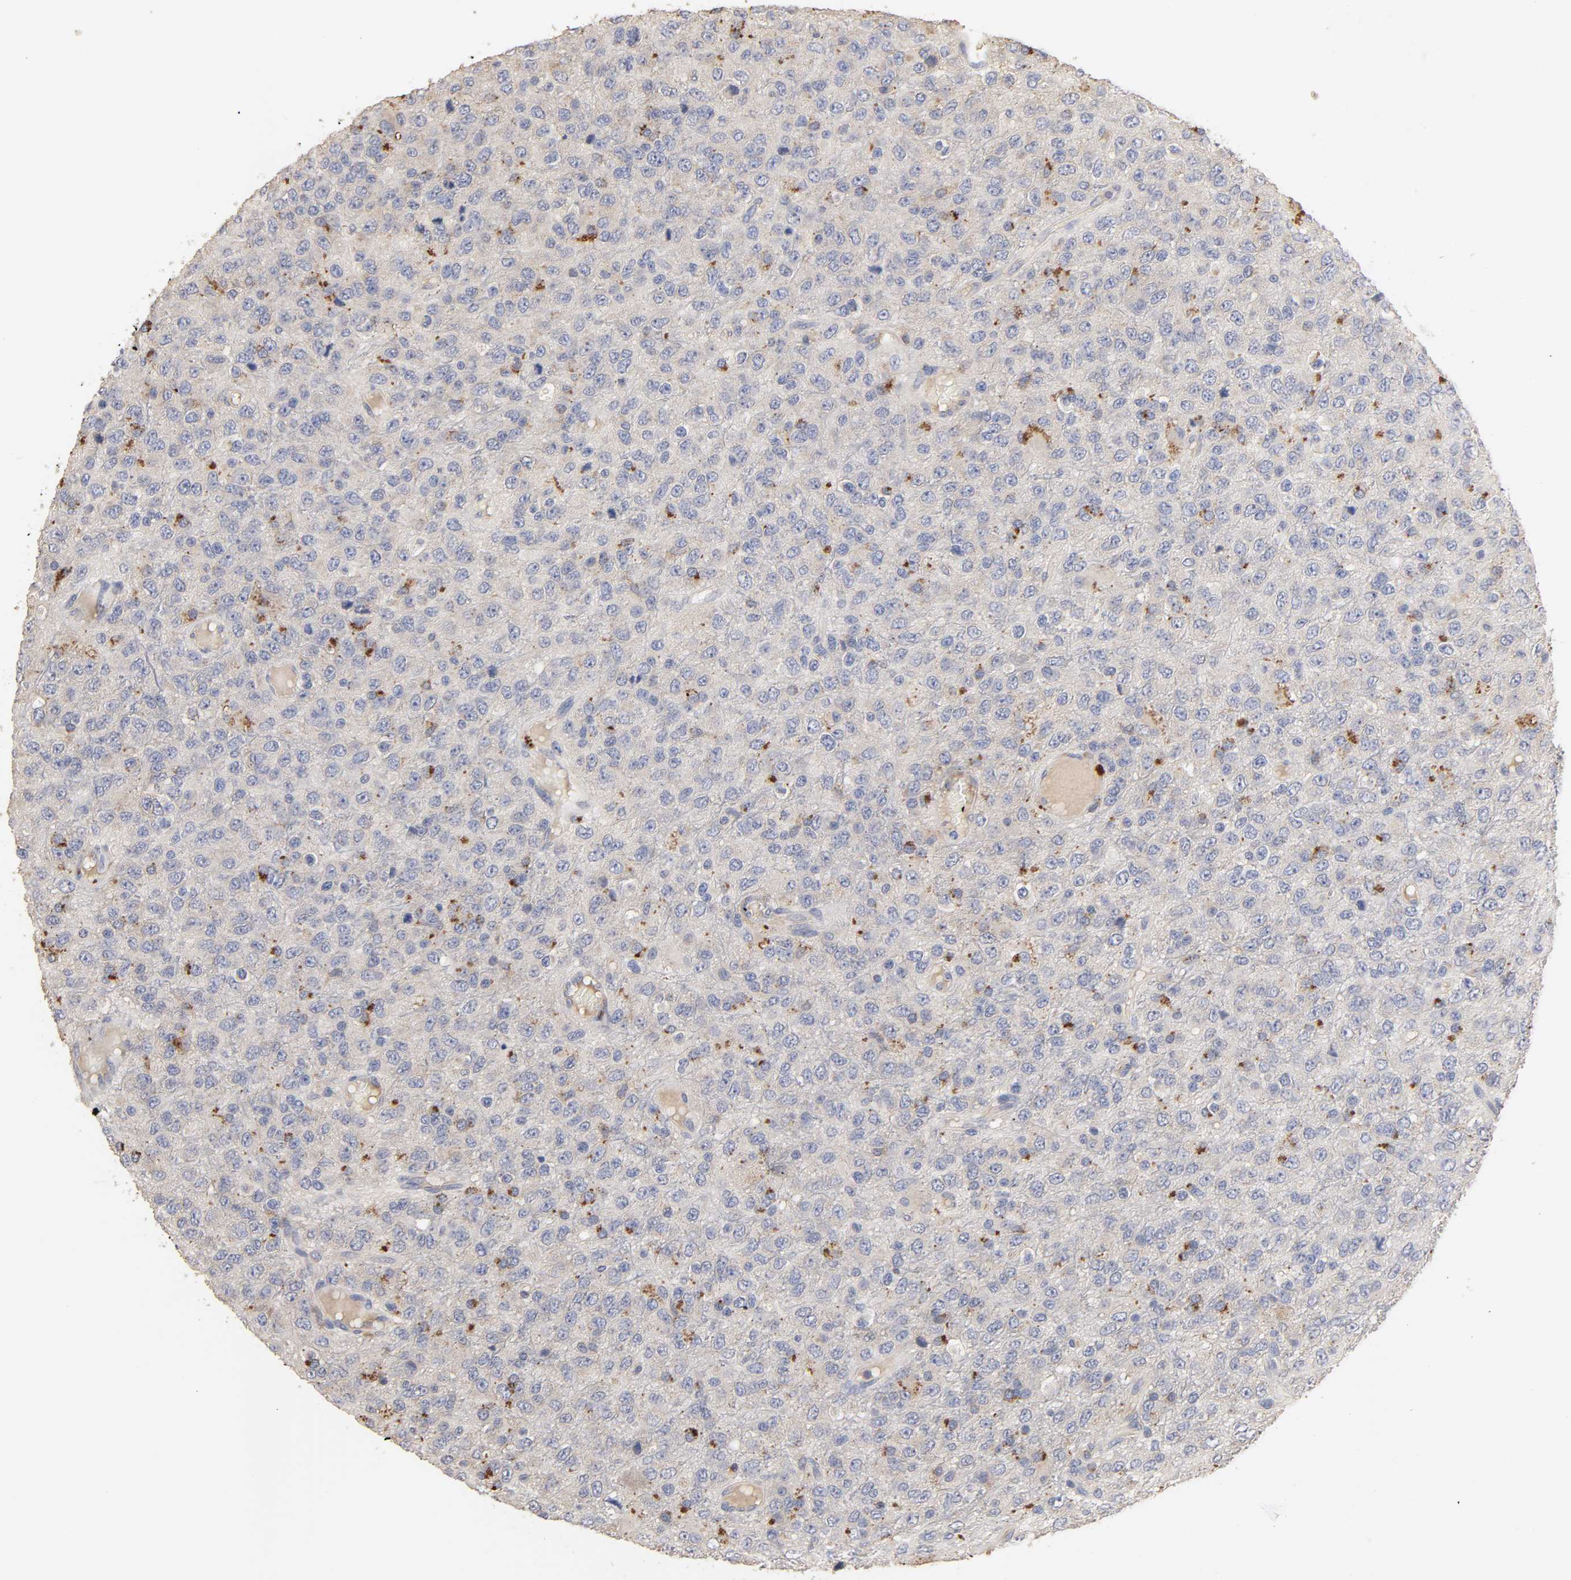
{"staining": {"intensity": "weak", "quantity": "25%-75%", "location": "cytoplasmic/membranous"}, "tissue": "glioma", "cell_type": "Tumor cells", "image_type": "cancer", "snomed": [{"axis": "morphology", "description": "Glioma, malignant, High grade"}, {"axis": "topography", "description": "pancreas cauda"}], "caption": "Weak cytoplasmic/membranous protein positivity is seen in approximately 25%-75% of tumor cells in malignant glioma (high-grade). The protein of interest is stained brown, and the nuclei are stained in blue (DAB IHC with brightfield microscopy, high magnification).", "gene": "EIF4G2", "patient": {"sex": "male", "age": 60}}